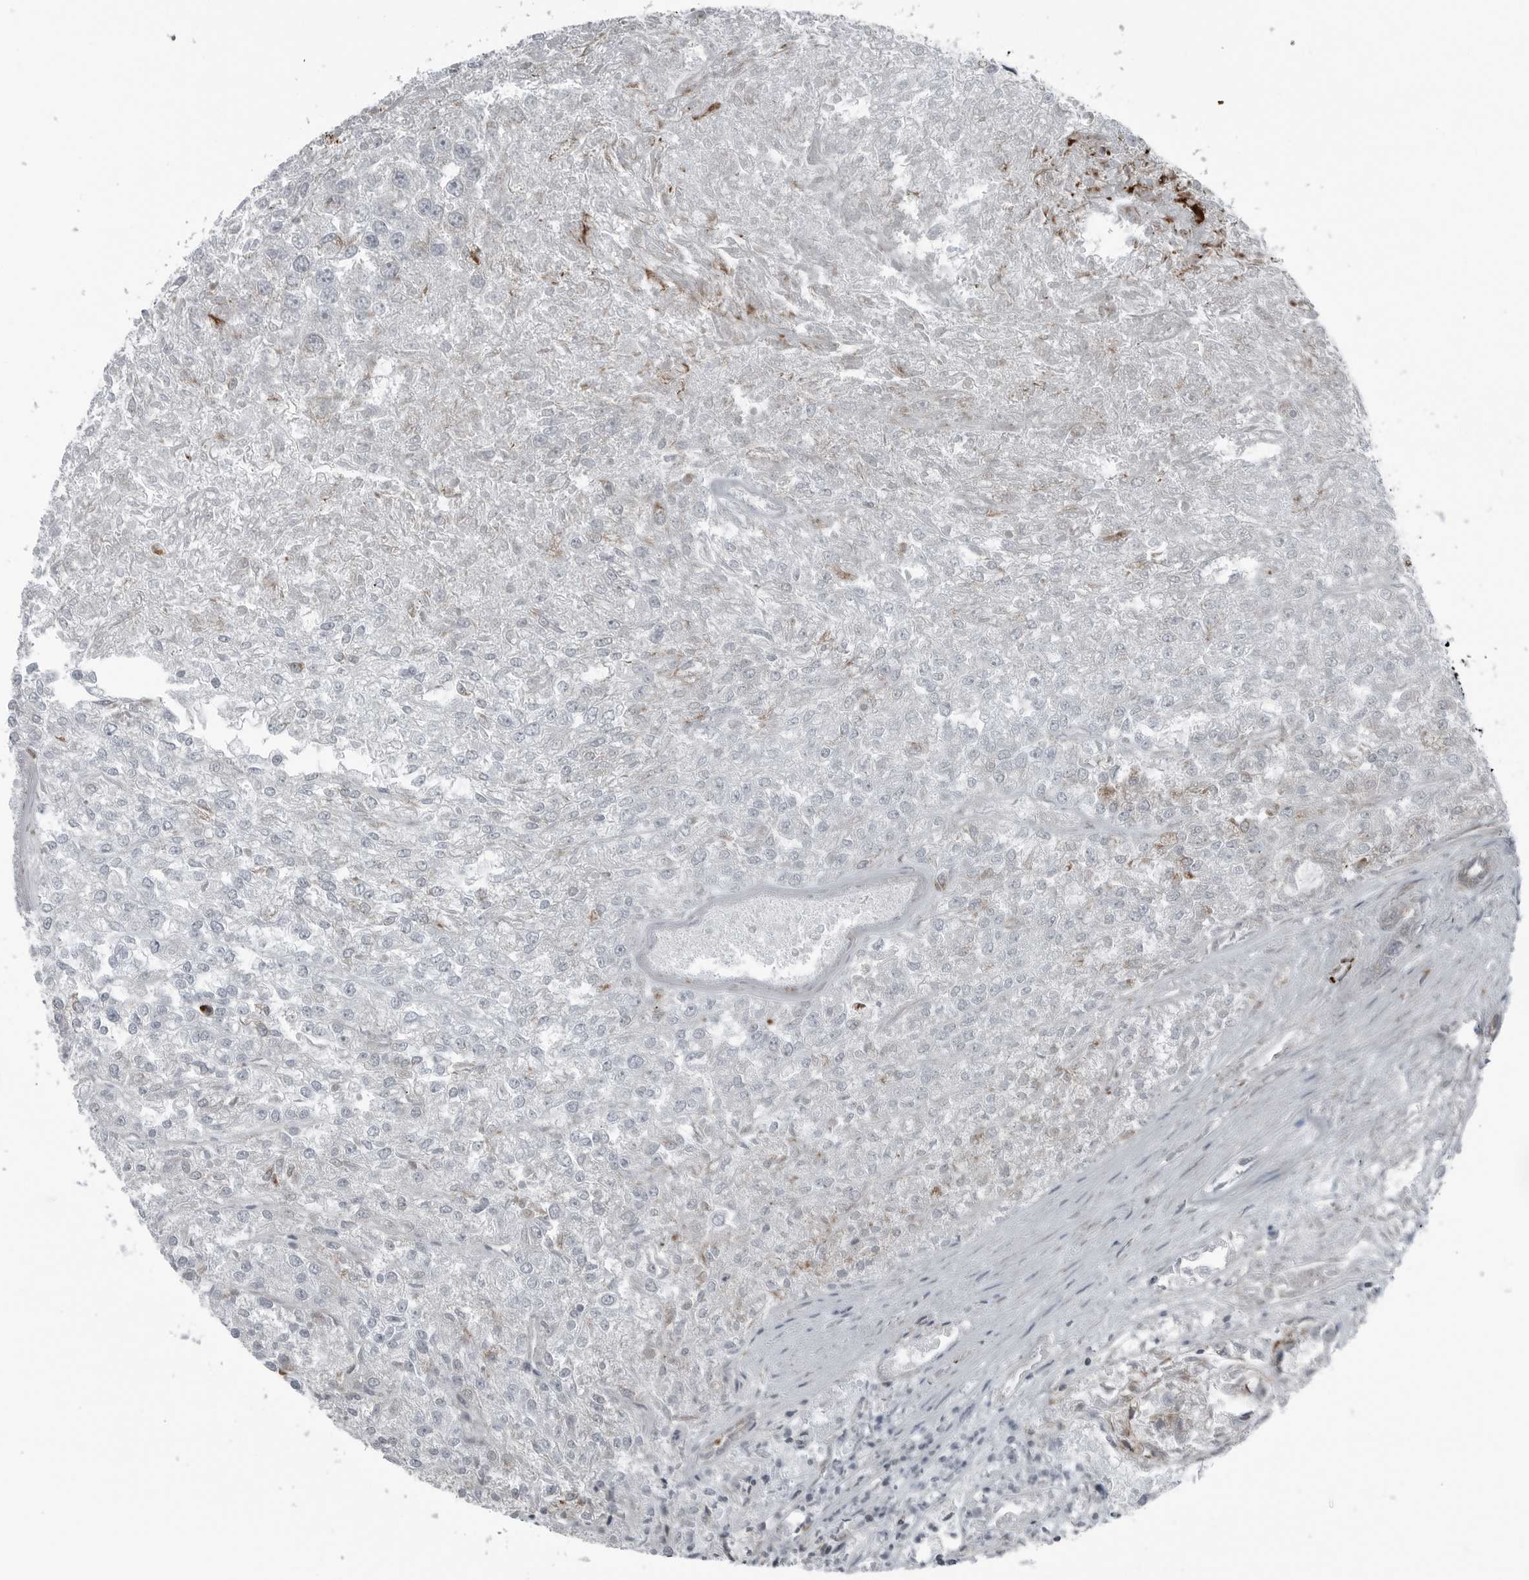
{"staining": {"intensity": "negative", "quantity": "none", "location": "none"}, "tissue": "renal cancer", "cell_type": "Tumor cells", "image_type": "cancer", "snomed": [{"axis": "morphology", "description": "Adenocarcinoma, NOS"}, {"axis": "topography", "description": "Kidney"}], "caption": "Immunohistochemistry photomicrograph of neoplastic tissue: renal cancer stained with DAB shows no significant protein positivity in tumor cells.", "gene": "GAK", "patient": {"sex": "female", "age": 54}}